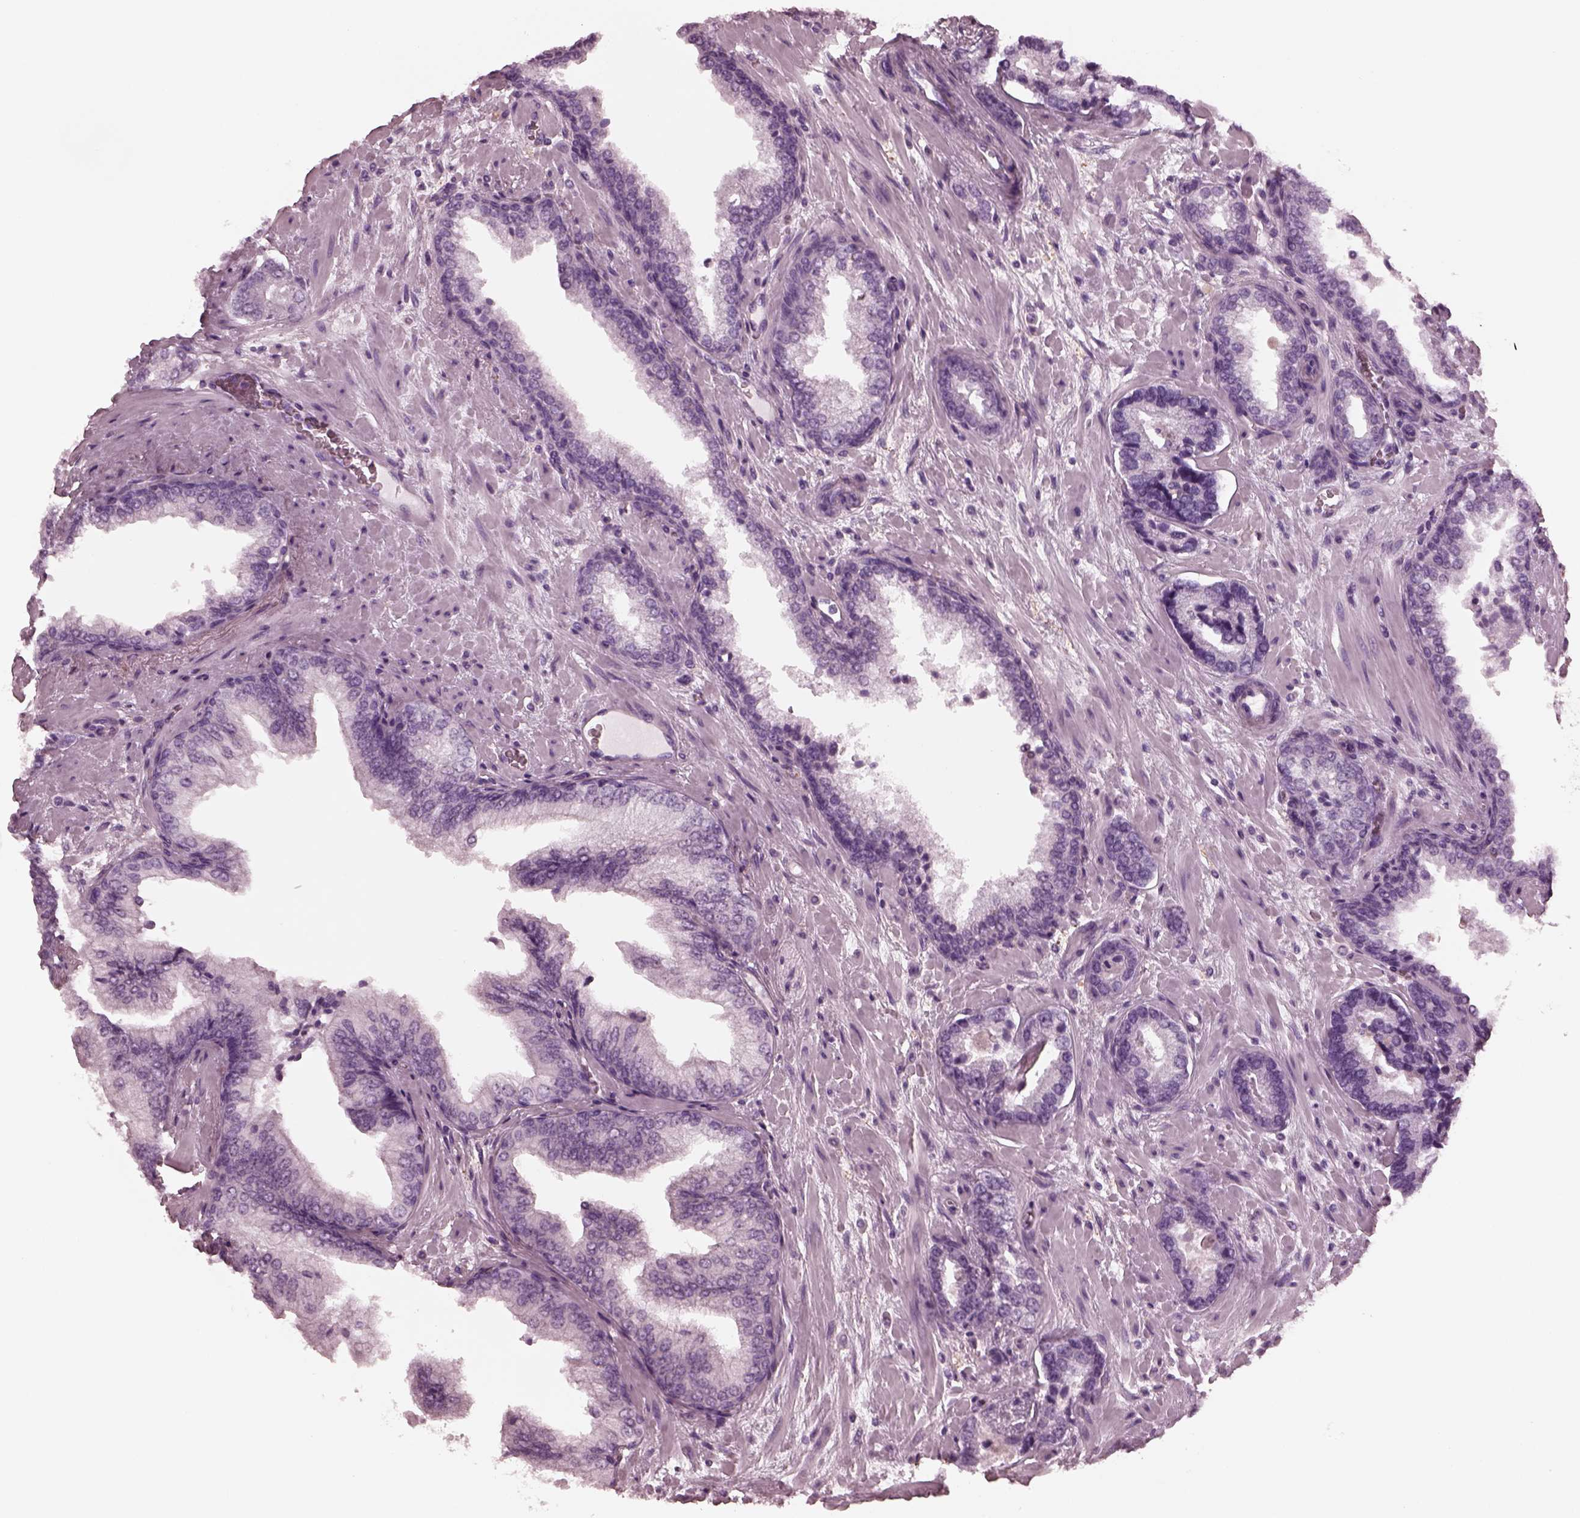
{"staining": {"intensity": "negative", "quantity": "none", "location": "none"}, "tissue": "prostate cancer", "cell_type": "Tumor cells", "image_type": "cancer", "snomed": [{"axis": "morphology", "description": "Adenocarcinoma, Low grade"}, {"axis": "topography", "description": "Prostate"}], "caption": "This is a micrograph of IHC staining of prostate low-grade adenocarcinoma, which shows no staining in tumor cells. (DAB immunohistochemistry with hematoxylin counter stain).", "gene": "CGA", "patient": {"sex": "male", "age": 61}}